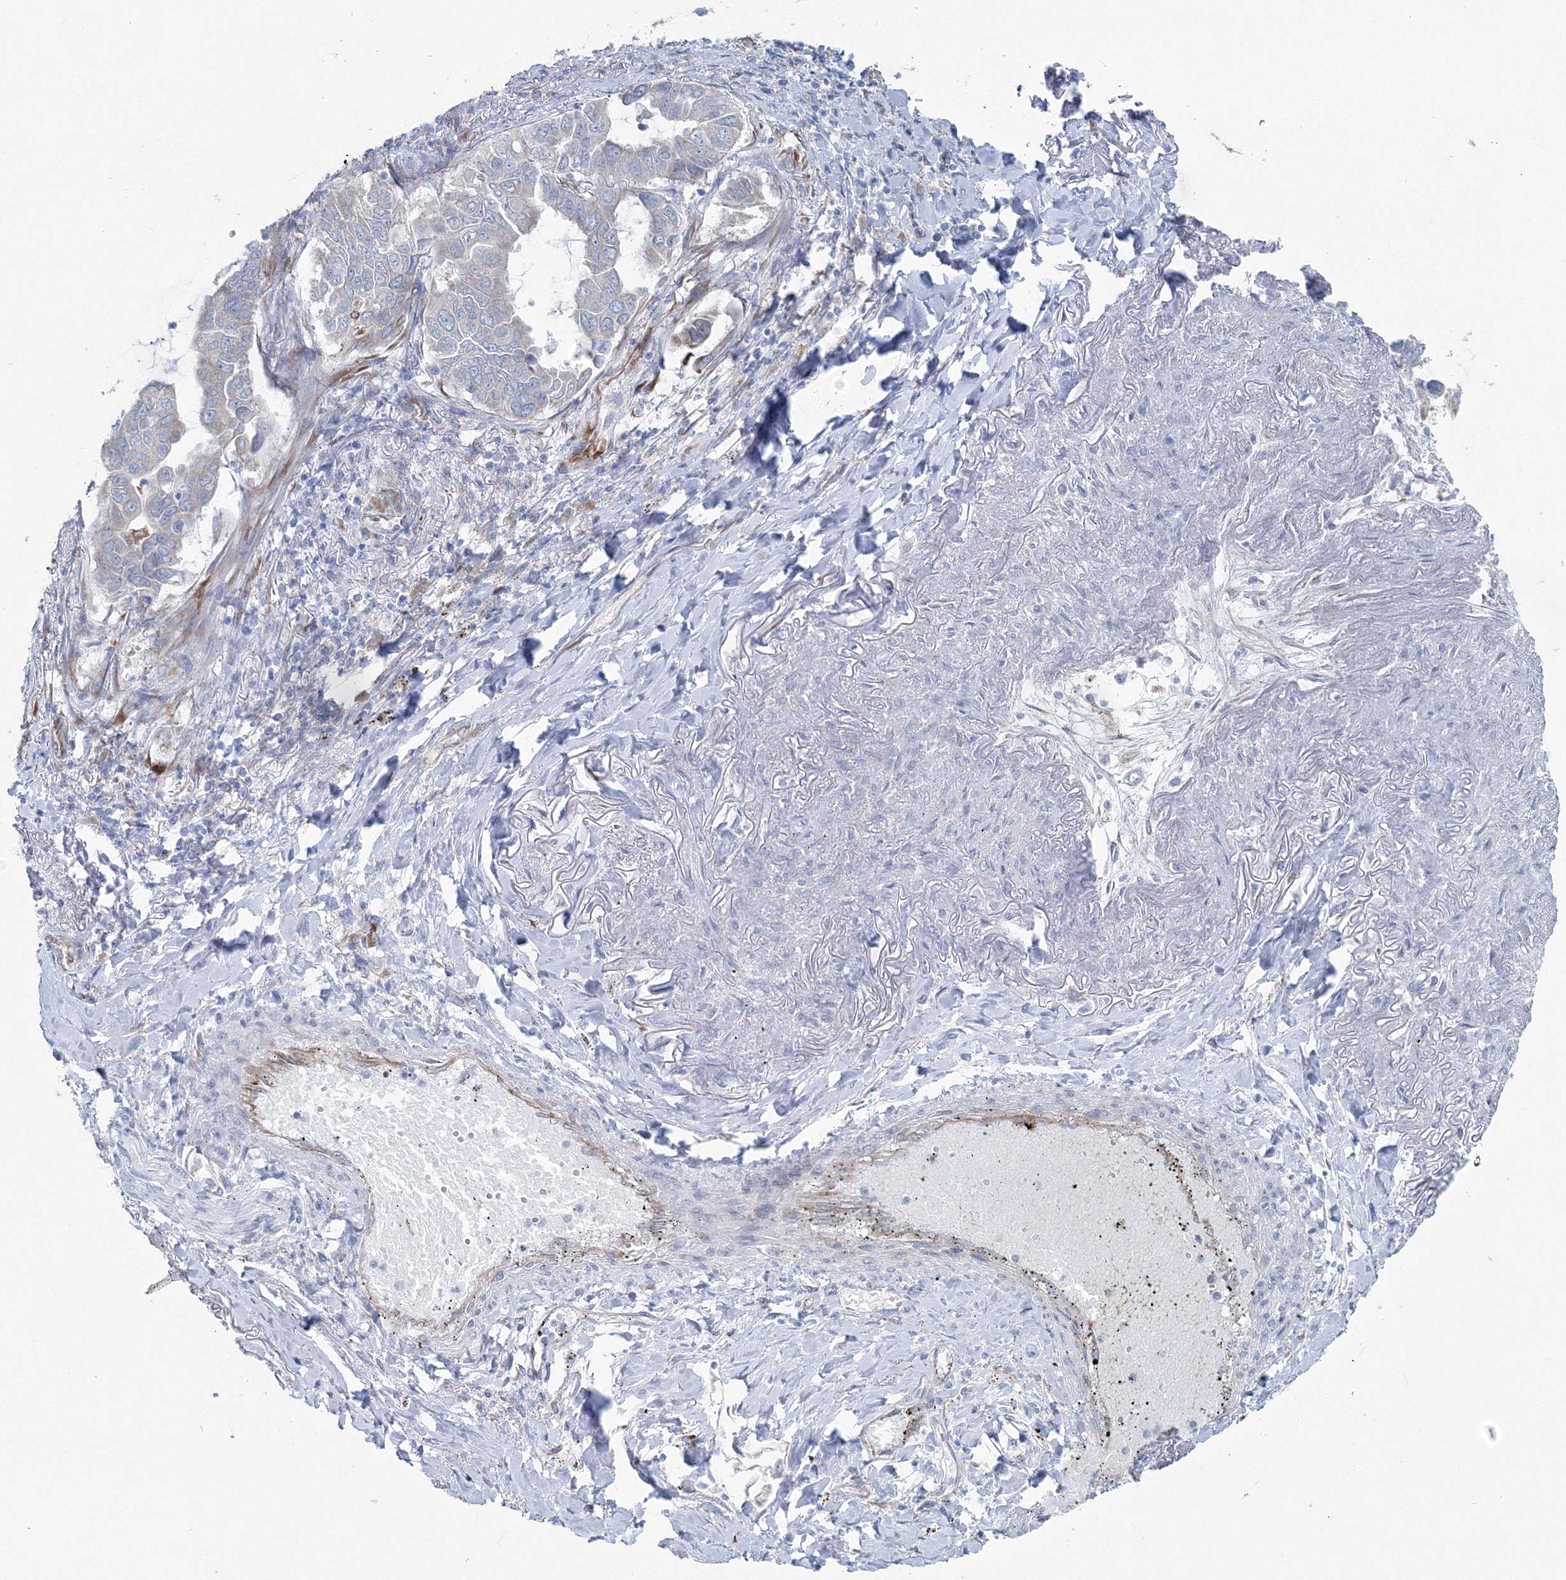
{"staining": {"intensity": "negative", "quantity": "none", "location": "none"}, "tissue": "lung cancer", "cell_type": "Tumor cells", "image_type": "cancer", "snomed": [{"axis": "morphology", "description": "Adenocarcinoma, NOS"}, {"axis": "topography", "description": "Lung"}], "caption": "This micrograph is of lung cancer (adenocarcinoma) stained with immunohistochemistry (IHC) to label a protein in brown with the nuclei are counter-stained blue. There is no positivity in tumor cells.", "gene": "RCN1", "patient": {"sex": "male", "age": 64}}